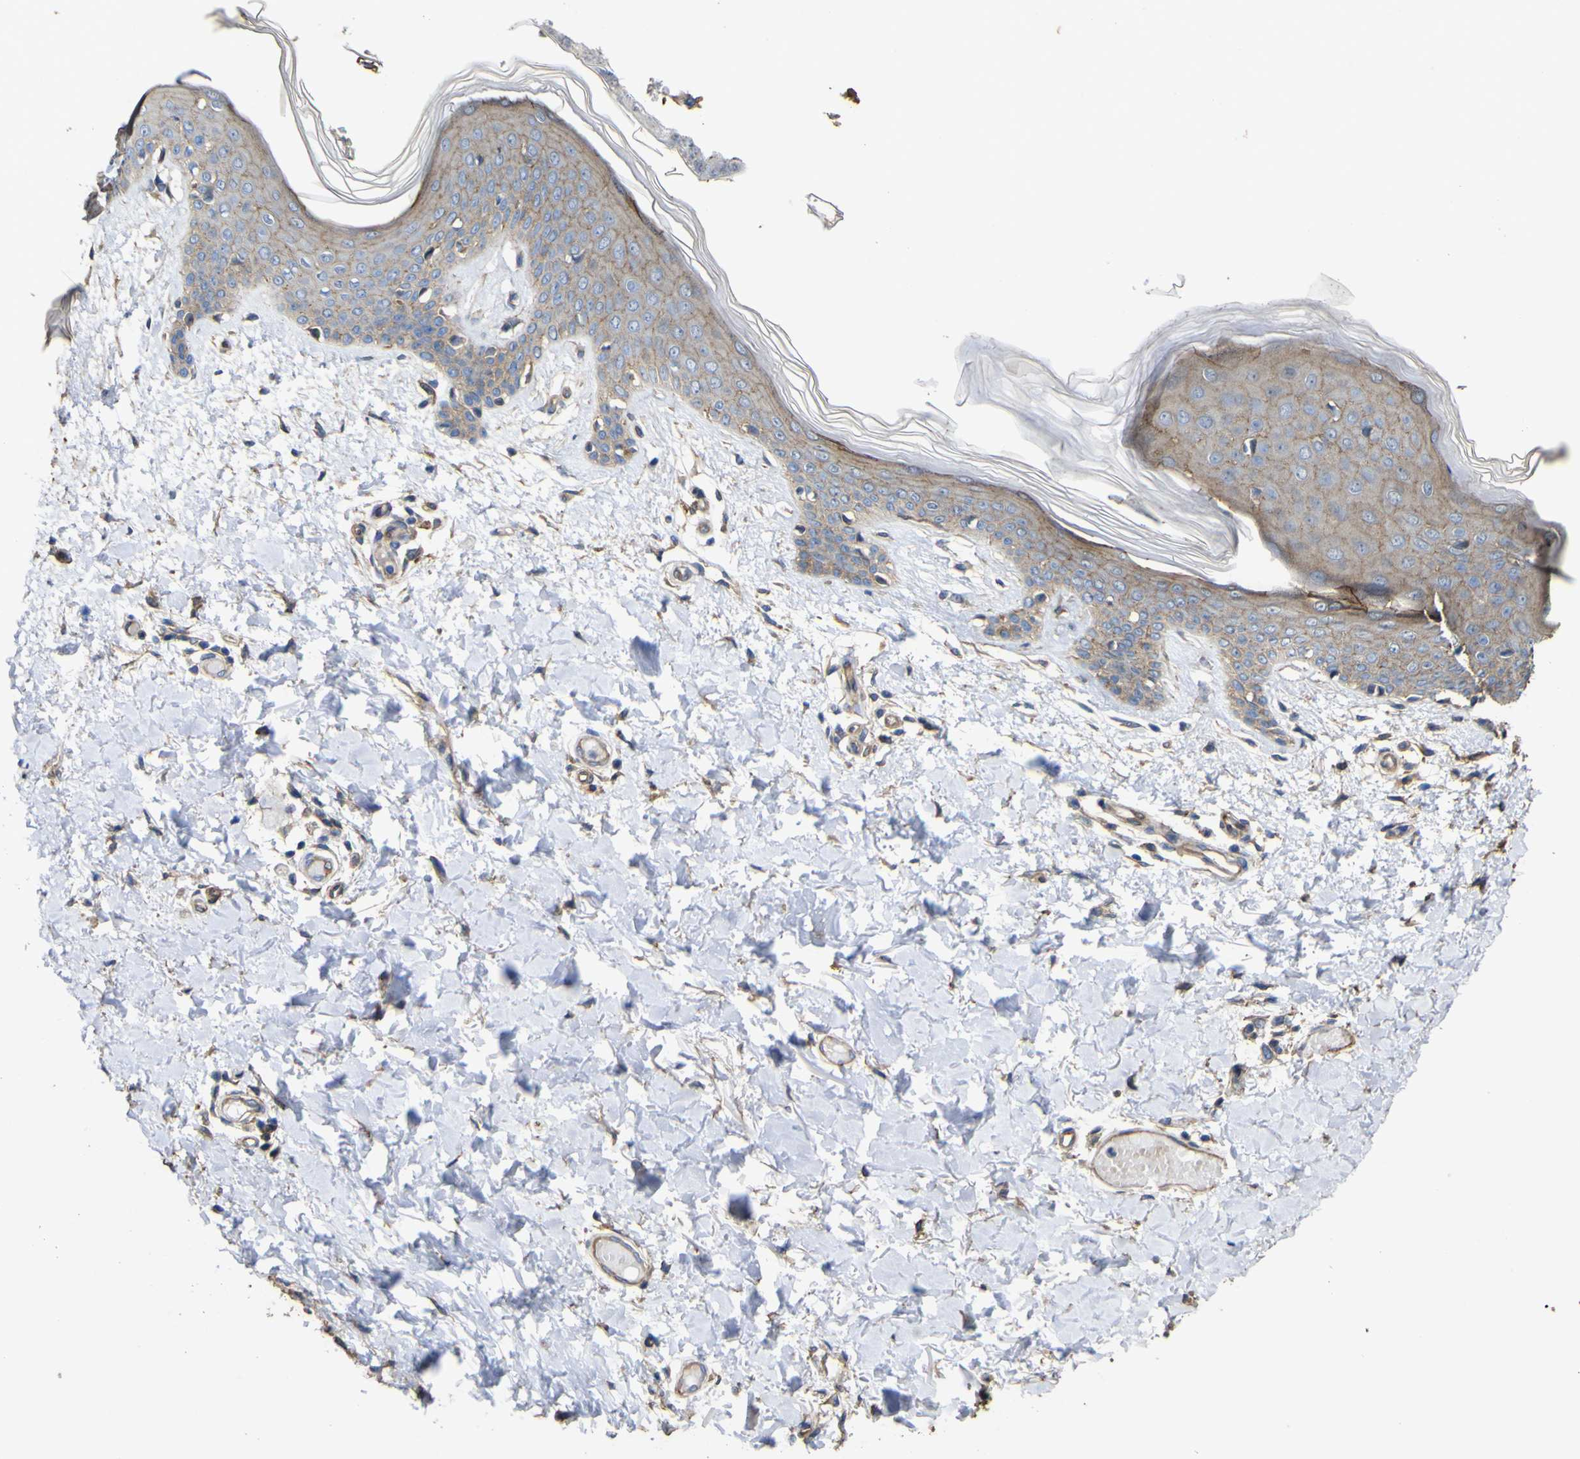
{"staining": {"intensity": "moderate", "quantity": ">75%", "location": "cytoplasmic/membranous"}, "tissue": "skin", "cell_type": "Fibroblasts", "image_type": "normal", "snomed": [{"axis": "morphology", "description": "Normal tissue, NOS"}, {"axis": "topography", "description": "Skin"}], "caption": "This micrograph exhibits immunohistochemistry staining of benign human skin, with medium moderate cytoplasmic/membranous positivity in approximately >75% of fibroblasts.", "gene": "TNFSF15", "patient": {"sex": "male", "age": 53}}